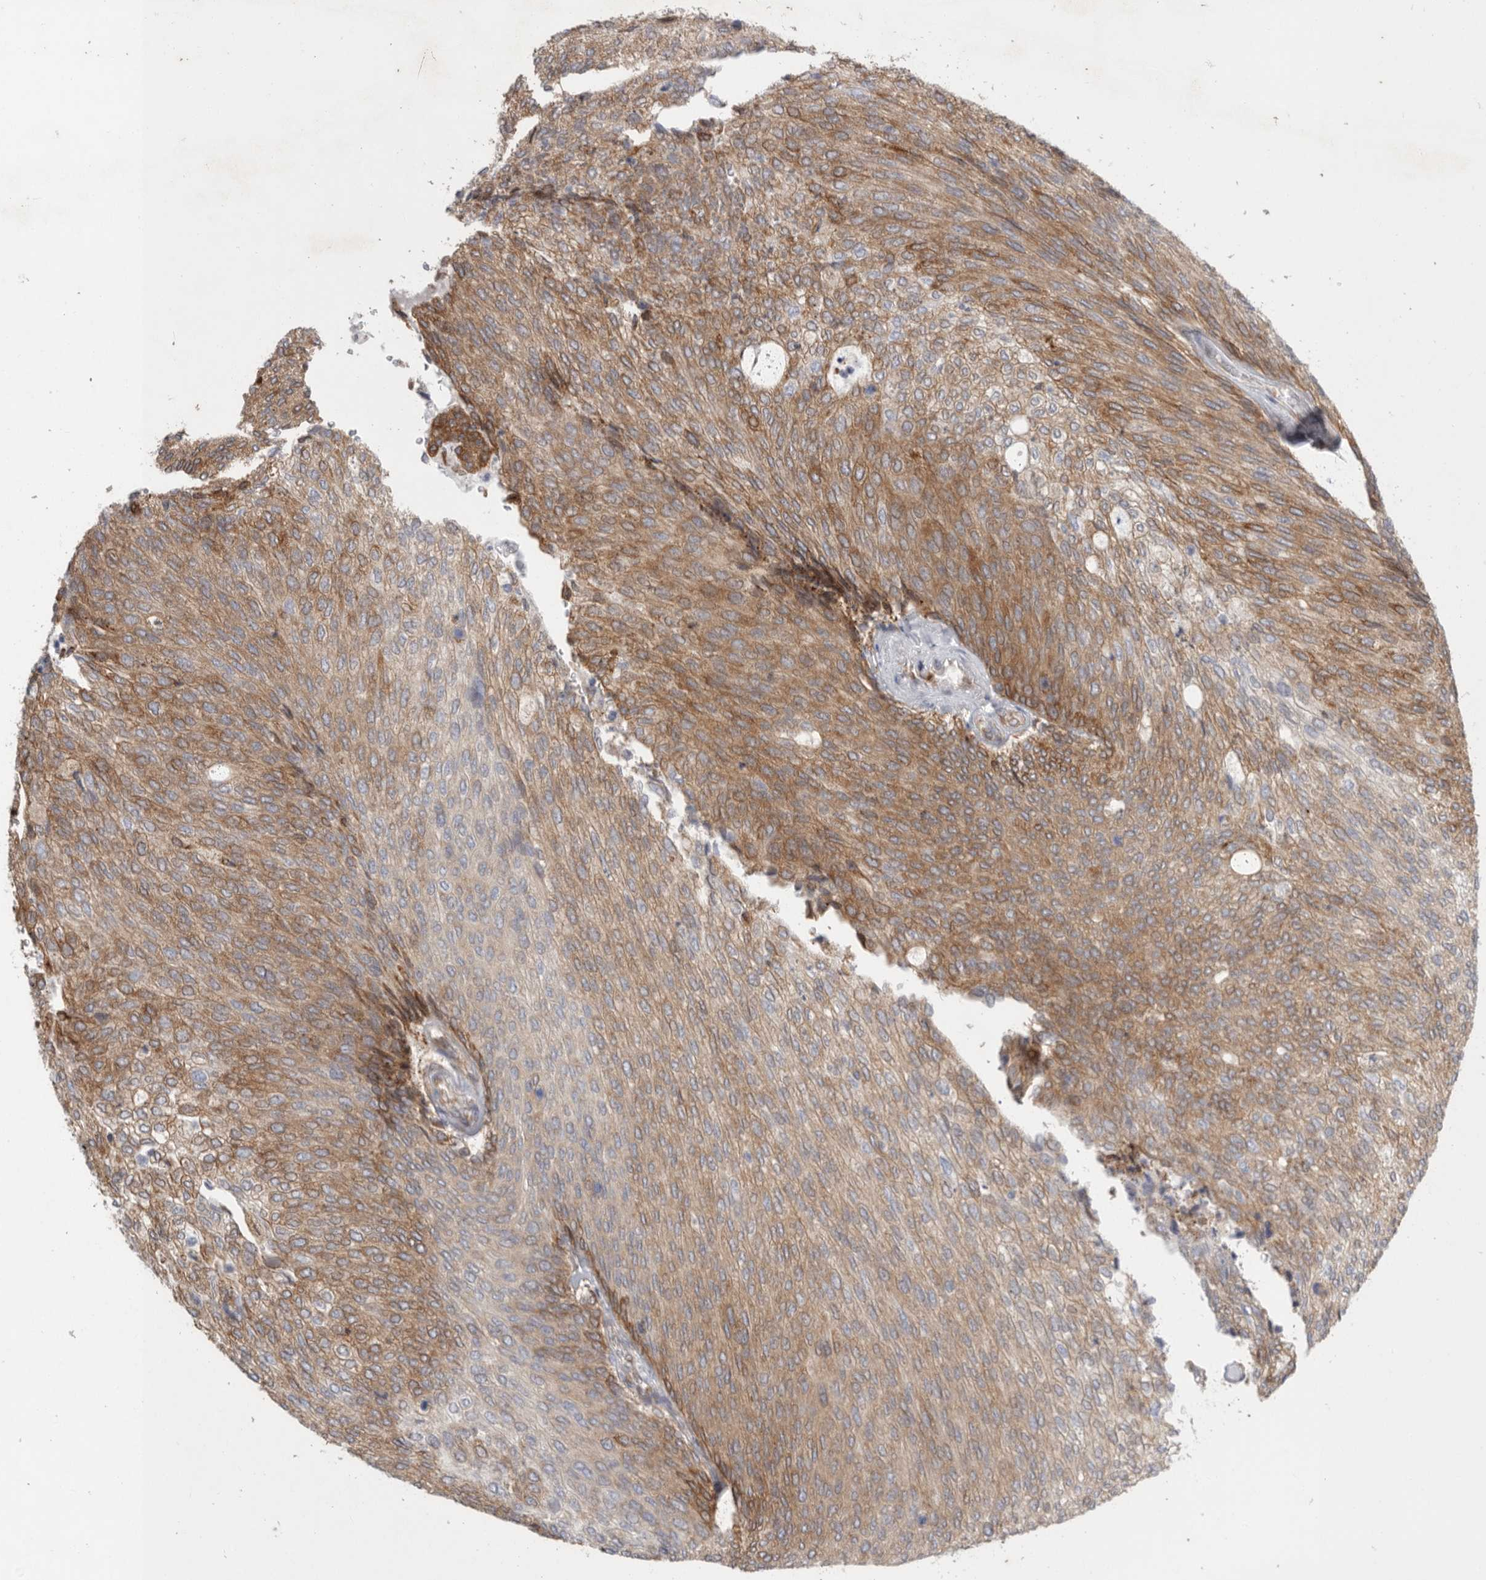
{"staining": {"intensity": "moderate", "quantity": ">75%", "location": "cytoplasmic/membranous"}, "tissue": "urothelial cancer", "cell_type": "Tumor cells", "image_type": "cancer", "snomed": [{"axis": "morphology", "description": "Urothelial carcinoma, Low grade"}, {"axis": "topography", "description": "Urinary bladder"}], "caption": "Tumor cells exhibit moderate cytoplasmic/membranous positivity in about >75% of cells in urothelial cancer.", "gene": "GANAB", "patient": {"sex": "female", "age": 79}}